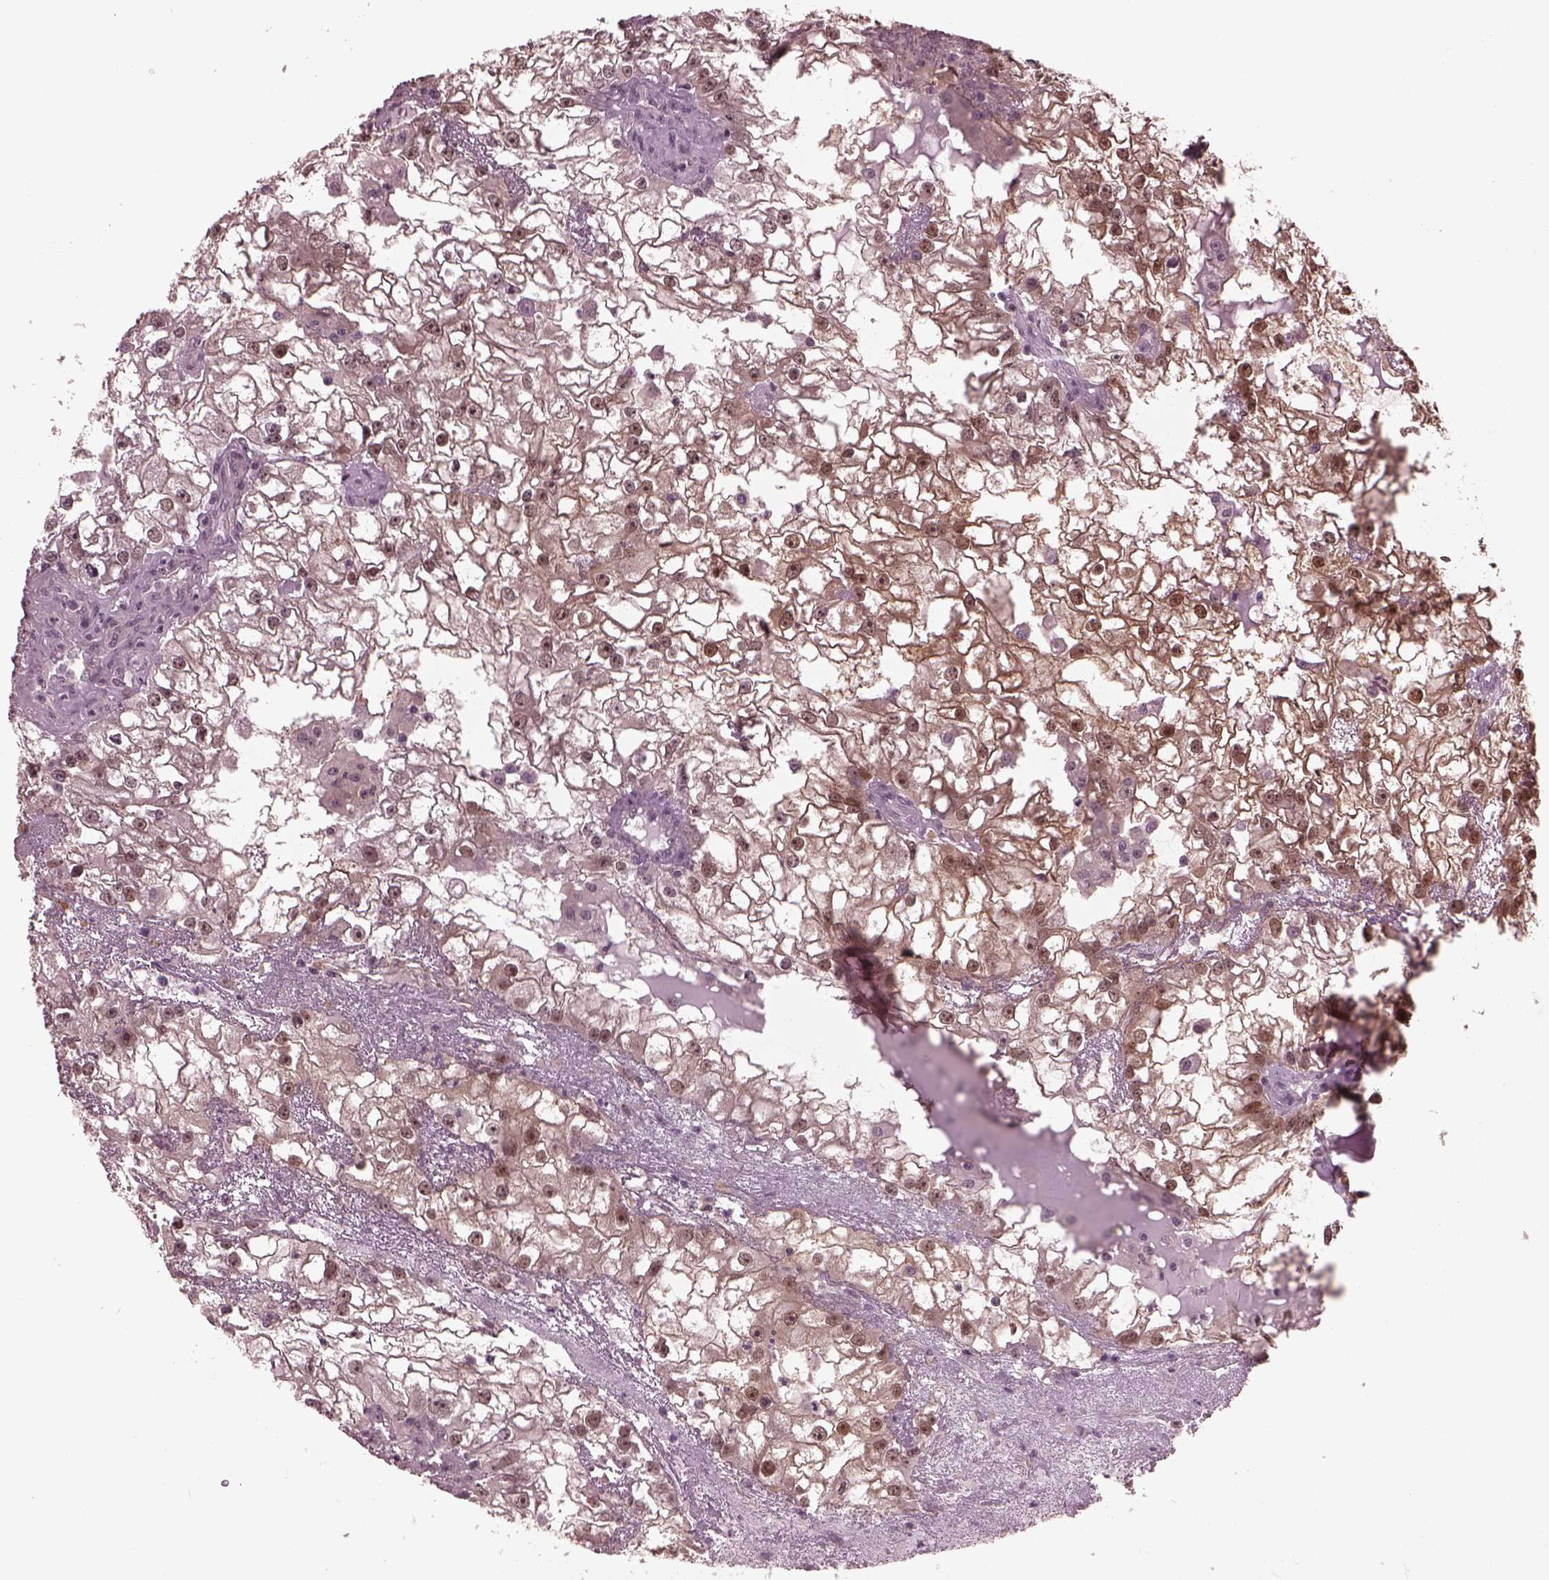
{"staining": {"intensity": "weak", "quantity": ">75%", "location": "cytoplasmic/membranous"}, "tissue": "renal cancer", "cell_type": "Tumor cells", "image_type": "cancer", "snomed": [{"axis": "morphology", "description": "Adenocarcinoma, NOS"}, {"axis": "topography", "description": "Kidney"}], "caption": "Renal adenocarcinoma was stained to show a protein in brown. There is low levels of weak cytoplasmic/membranous positivity in approximately >75% of tumor cells.", "gene": "SRI", "patient": {"sex": "male", "age": 59}}